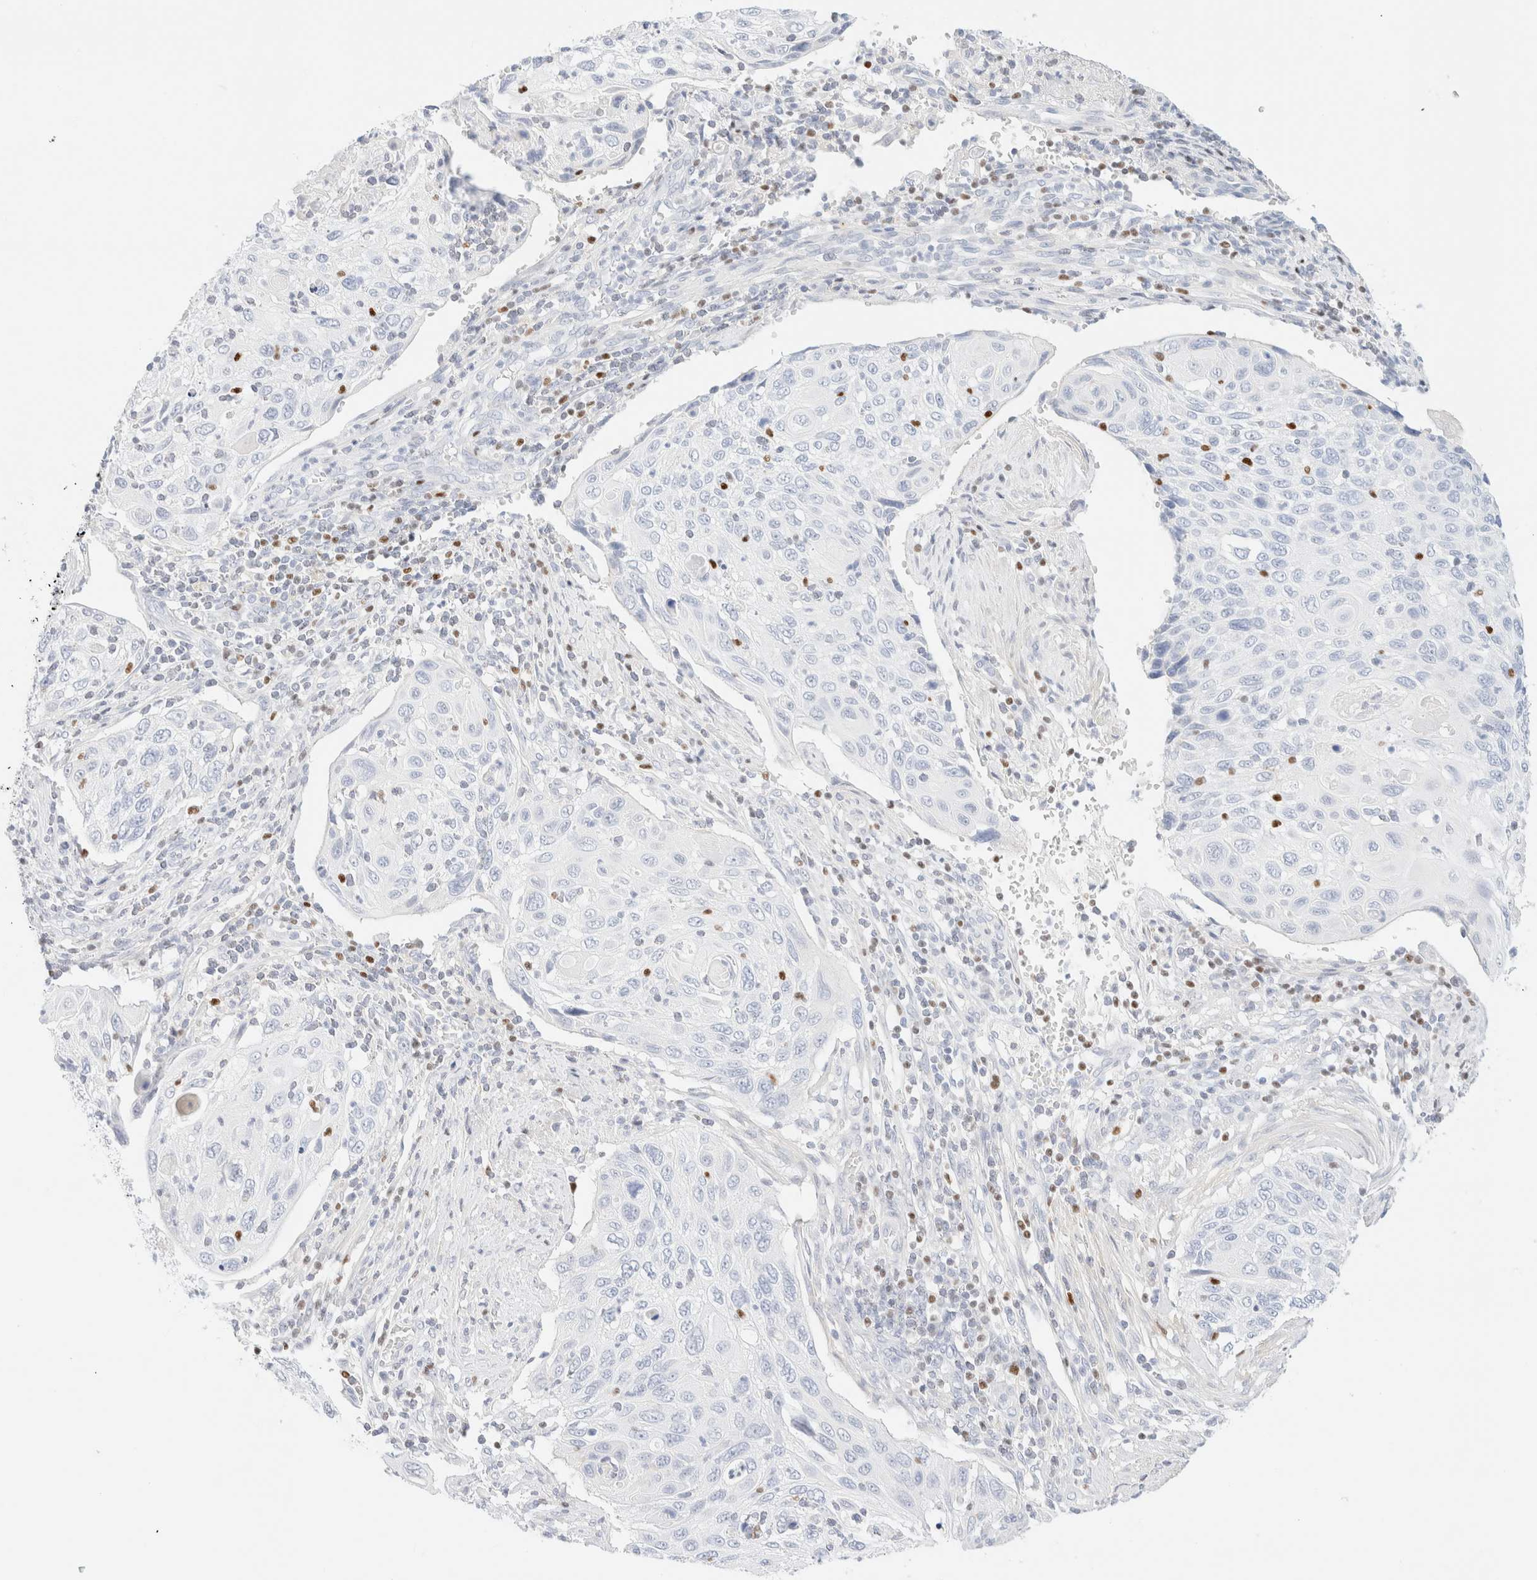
{"staining": {"intensity": "negative", "quantity": "none", "location": "none"}, "tissue": "cervical cancer", "cell_type": "Tumor cells", "image_type": "cancer", "snomed": [{"axis": "morphology", "description": "Squamous cell carcinoma, NOS"}, {"axis": "topography", "description": "Cervix"}], "caption": "The micrograph shows no staining of tumor cells in squamous cell carcinoma (cervical). Brightfield microscopy of immunohistochemistry stained with DAB (brown) and hematoxylin (blue), captured at high magnification.", "gene": "IKZF3", "patient": {"sex": "female", "age": 70}}